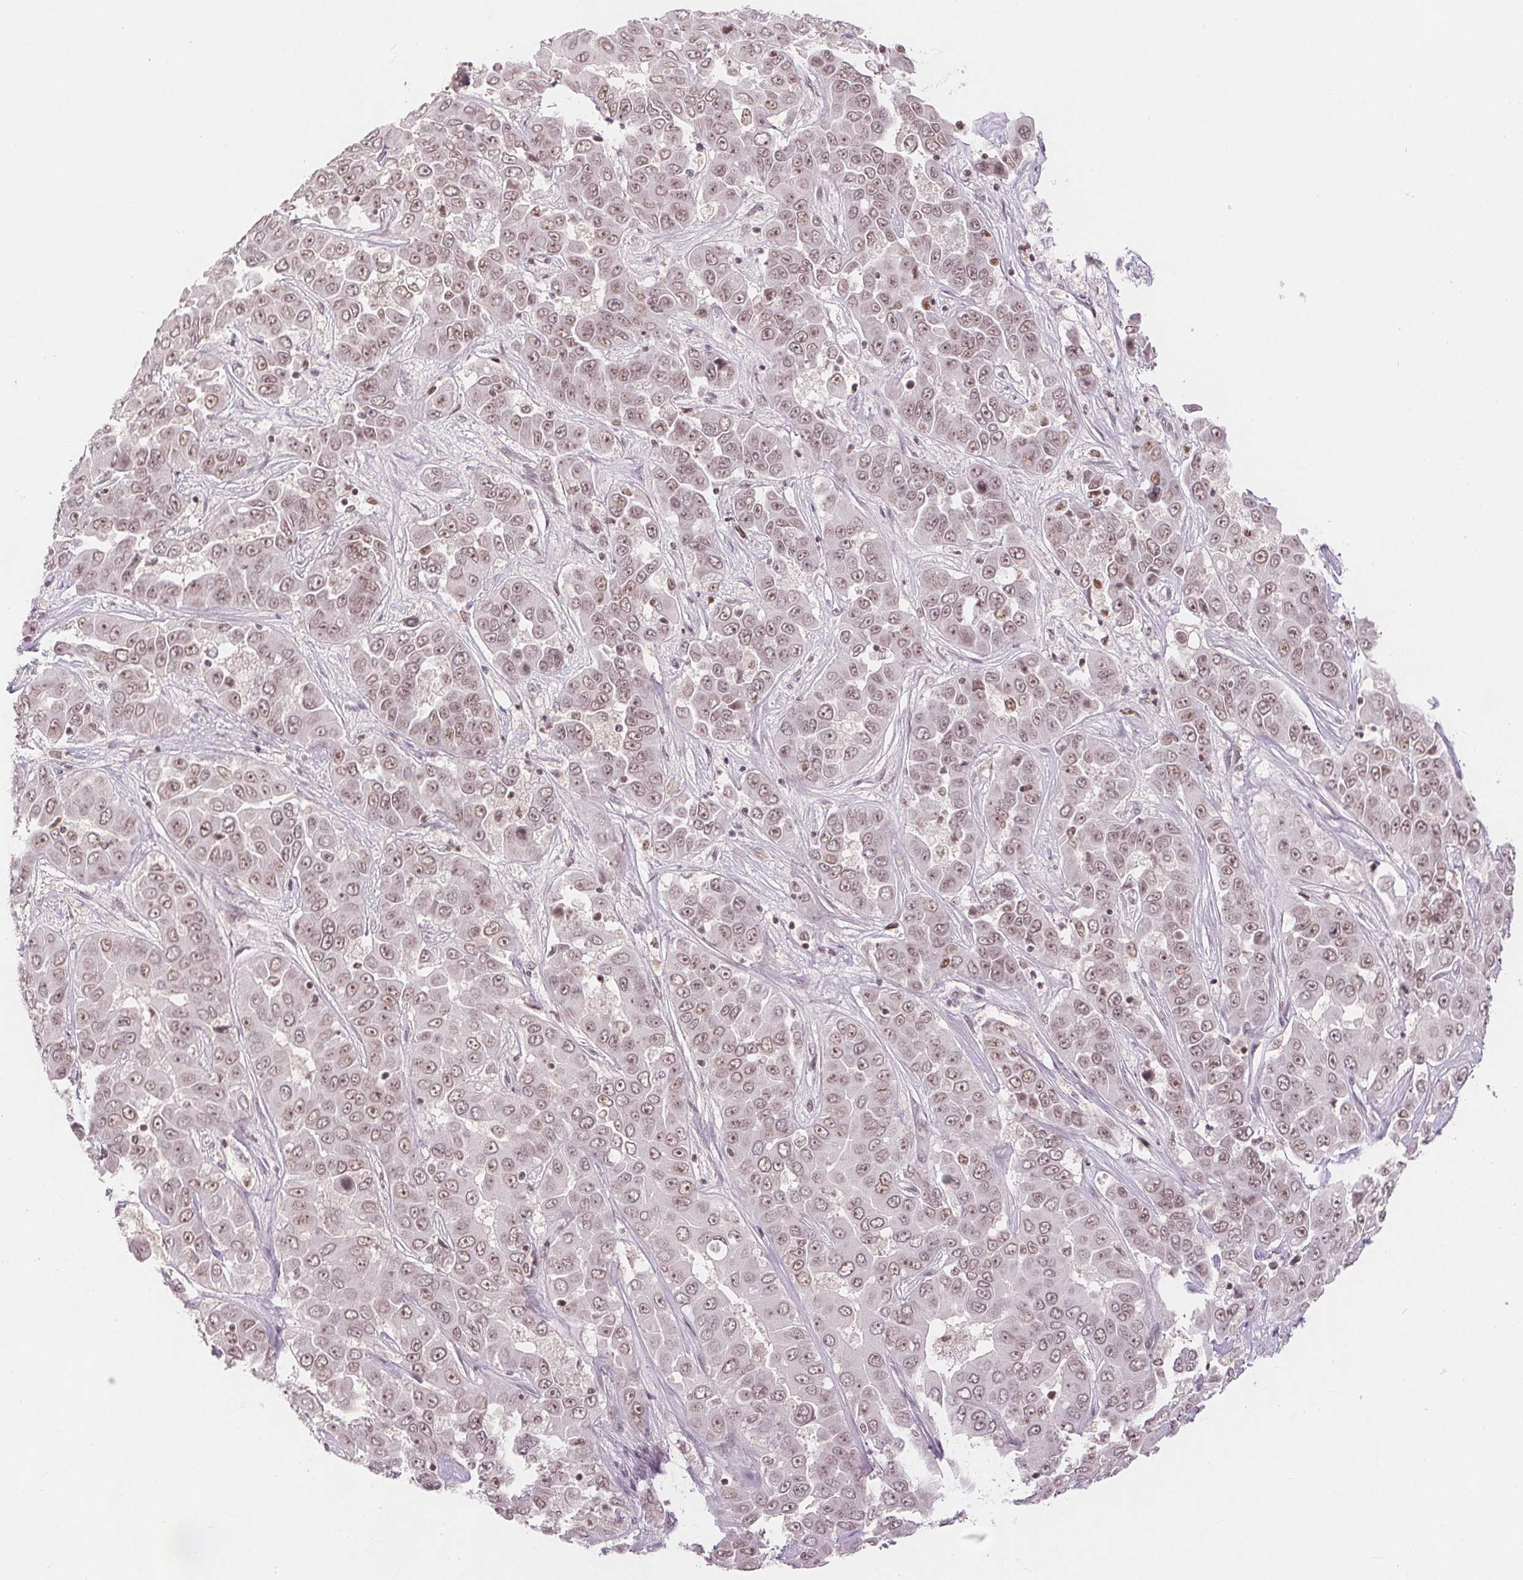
{"staining": {"intensity": "weak", "quantity": ">75%", "location": "nuclear"}, "tissue": "liver cancer", "cell_type": "Tumor cells", "image_type": "cancer", "snomed": [{"axis": "morphology", "description": "Cholangiocarcinoma"}, {"axis": "topography", "description": "Liver"}], "caption": "Human liver cancer (cholangiocarcinoma) stained for a protein (brown) reveals weak nuclear positive staining in about >75% of tumor cells.", "gene": "DEK", "patient": {"sex": "female", "age": 52}}